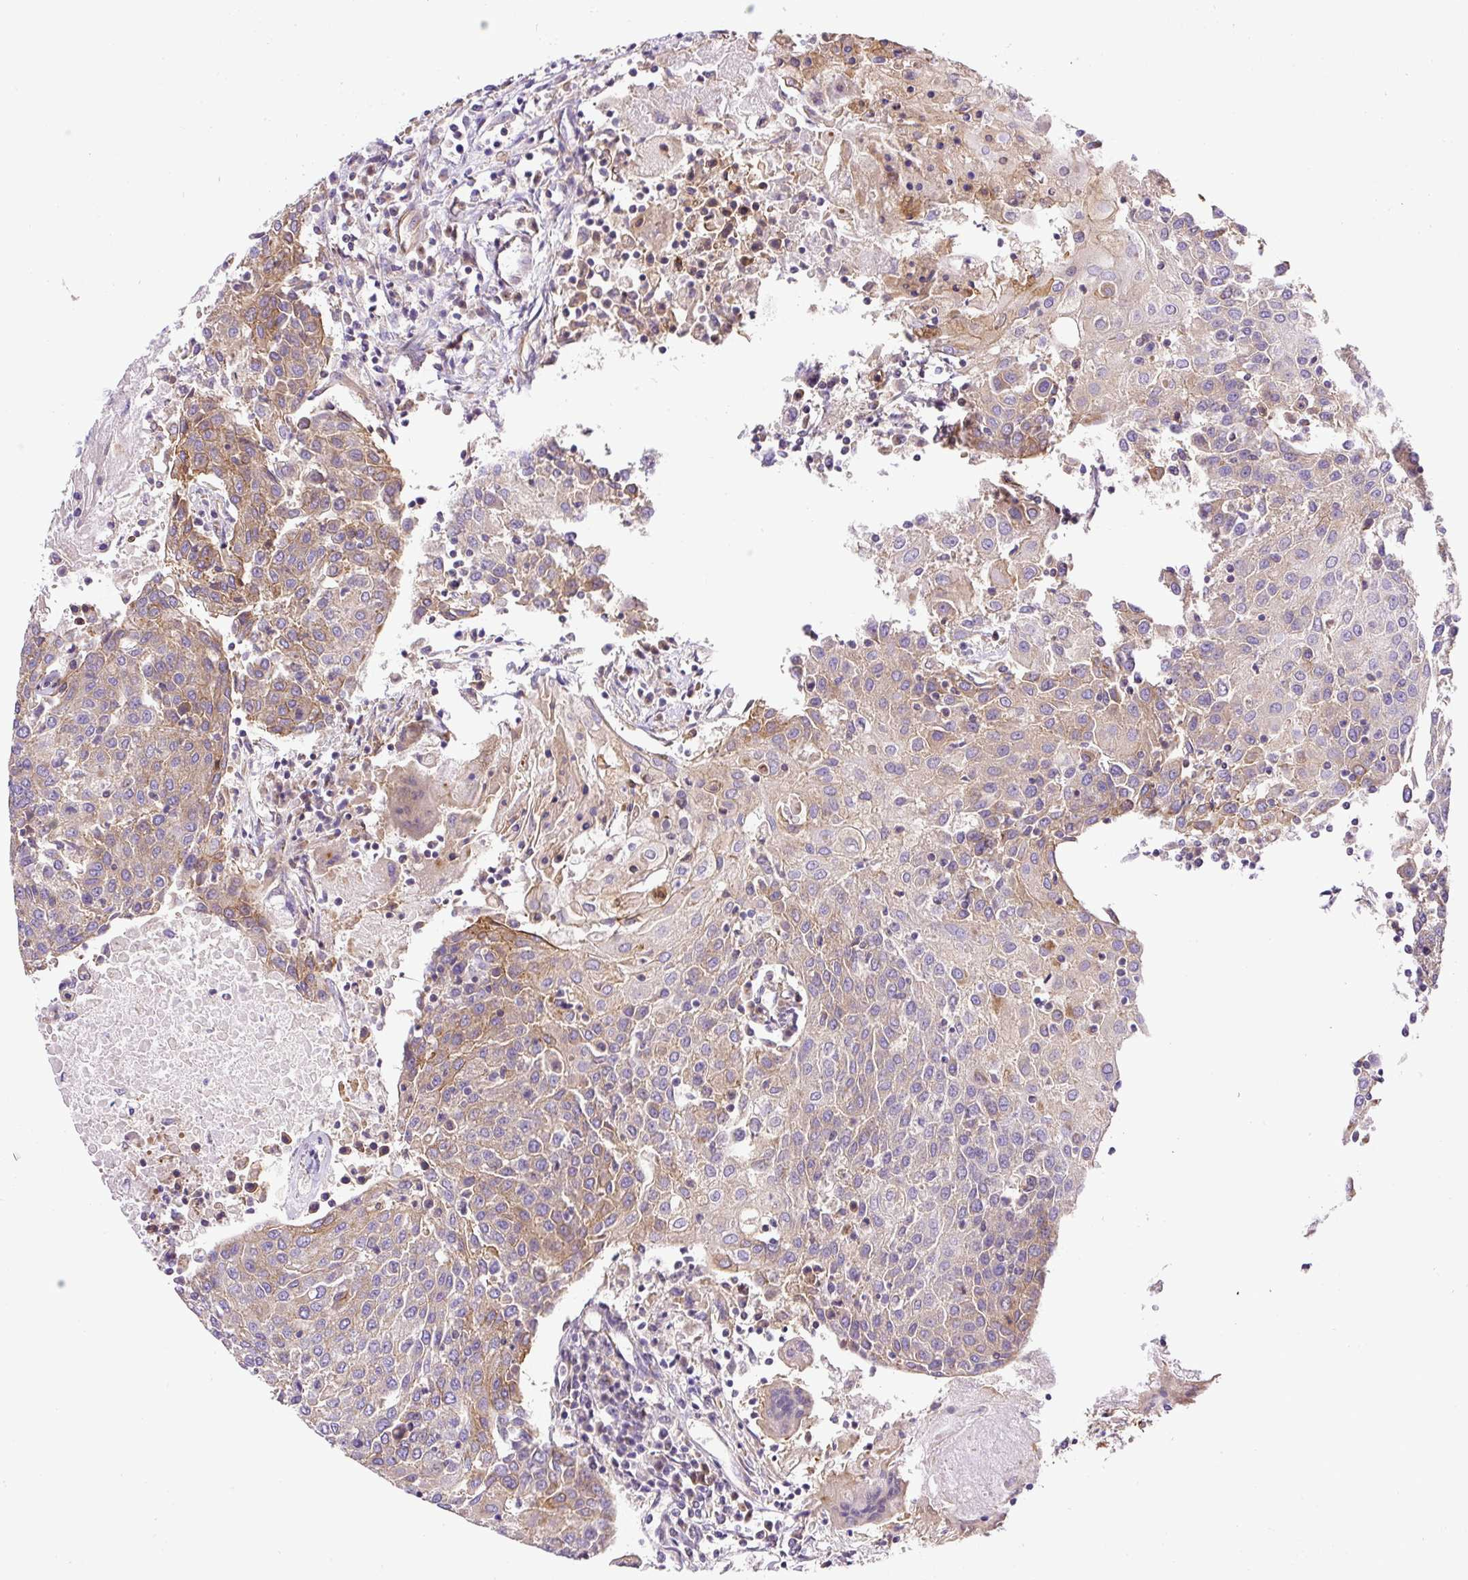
{"staining": {"intensity": "weak", "quantity": "25%-75%", "location": "cytoplasmic/membranous"}, "tissue": "urothelial cancer", "cell_type": "Tumor cells", "image_type": "cancer", "snomed": [{"axis": "morphology", "description": "Urothelial carcinoma, High grade"}, {"axis": "topography", "description": "Urinary bladder"}], "caption": "Urothelial carcinoma (high-grade) stained for a protein (brown) reveals weak cytoplasmic/membranous positive positivity in approximately 25%-75% of tumor cells.", "gene": "DCTN1", "patient": {"sex": "female", "age": 85}}